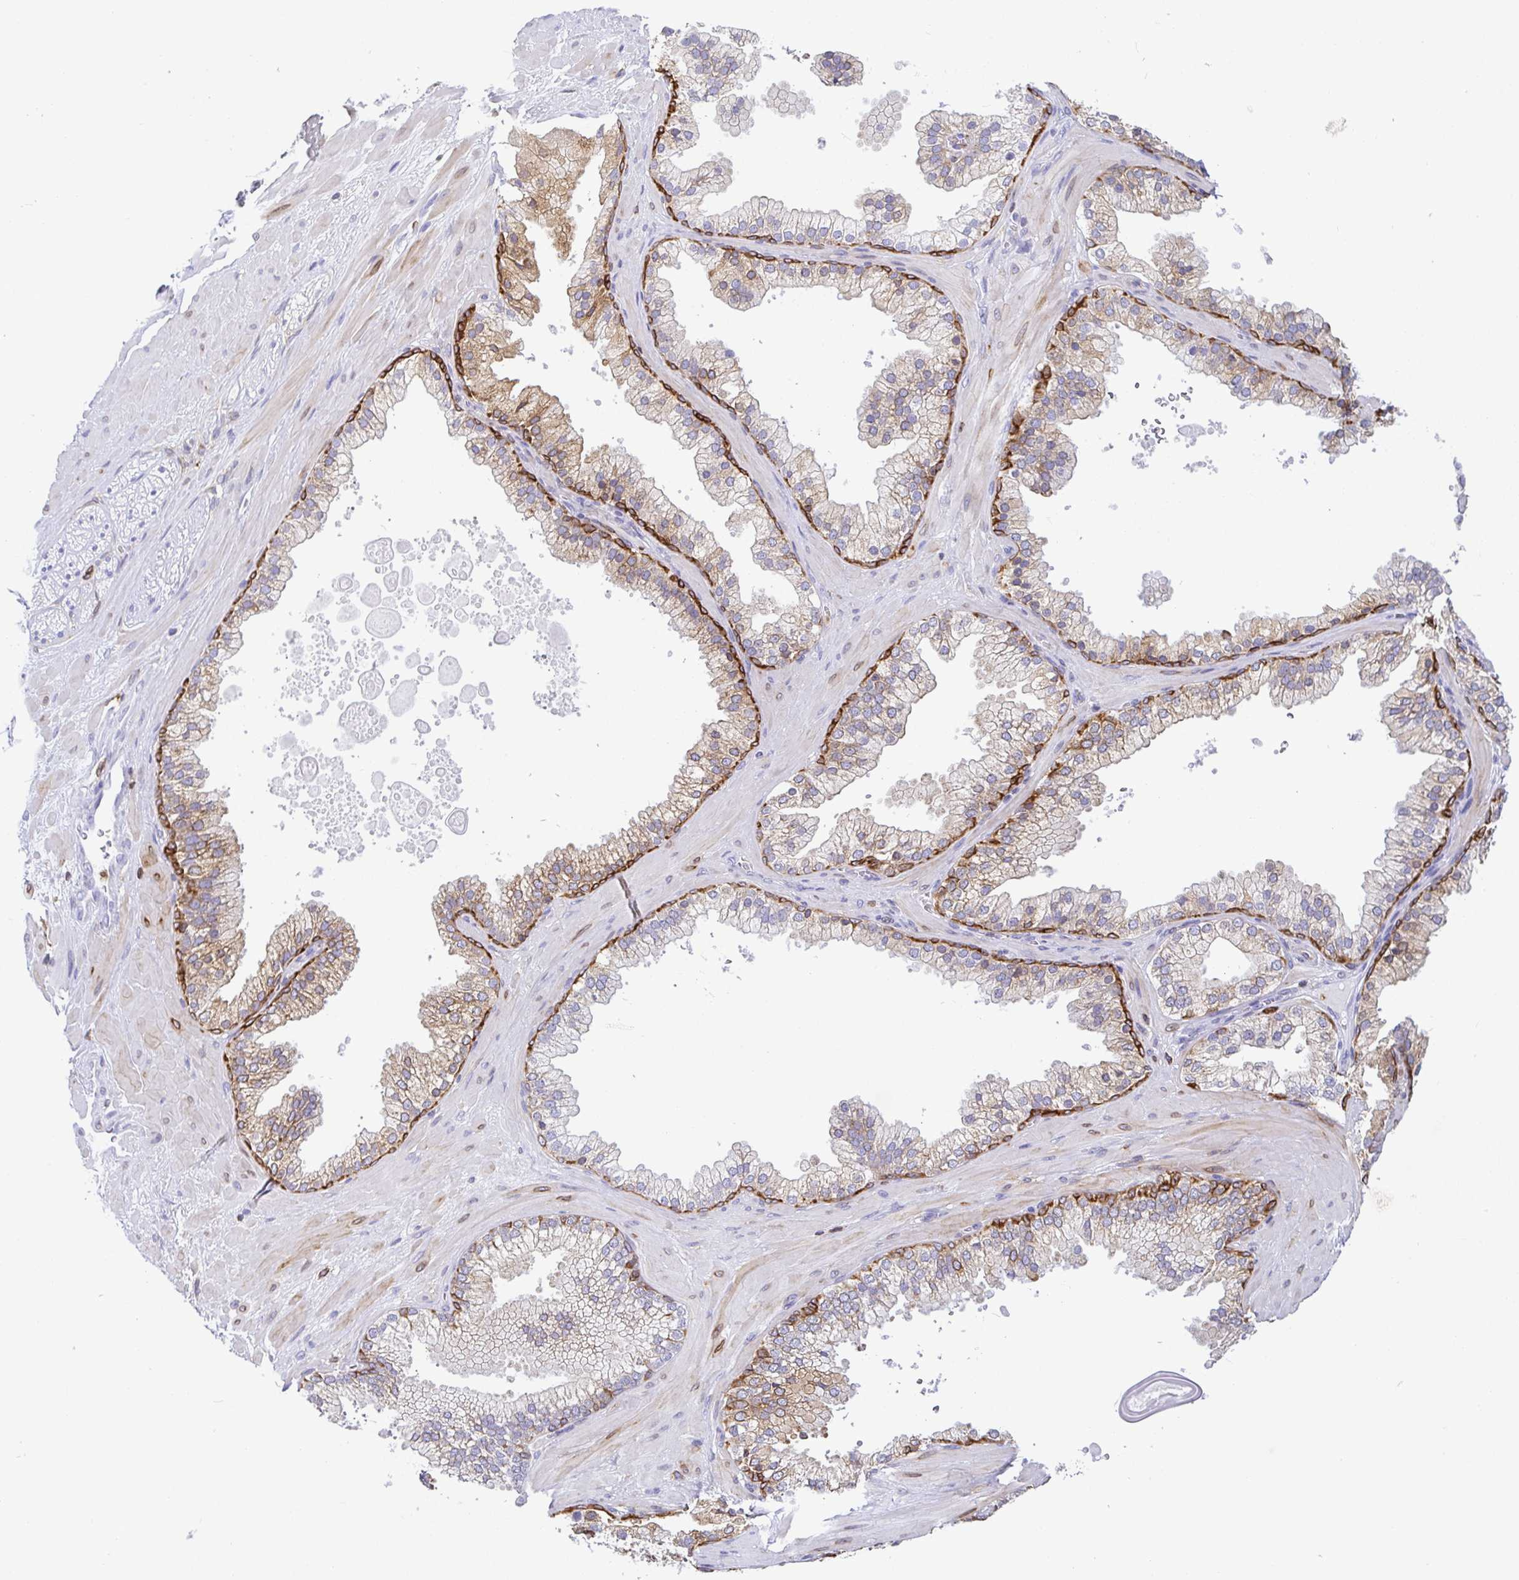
{"staining": {"intensity": "negative", "quantity": "none", "location": "none"}, "tissue": "soft tissue", "cell_type": "Fibroblasts", "image_type": "normal", "snomed": [{"axis": "morphology", "description": "Normal tissue, NOS"}, {"axis": "topography", "description": "Prostate"}, {"axis": "topography", "description": "Peripheral nerve tissue"}], "caption": "Immunohistochemistry (IHC) image of unremarkable human soft tissue stained for a protein (brown), which shows no positivity in fibroblasts.", "gene": "TP53I11", "patient": {"sex": "male", "age": 61}}